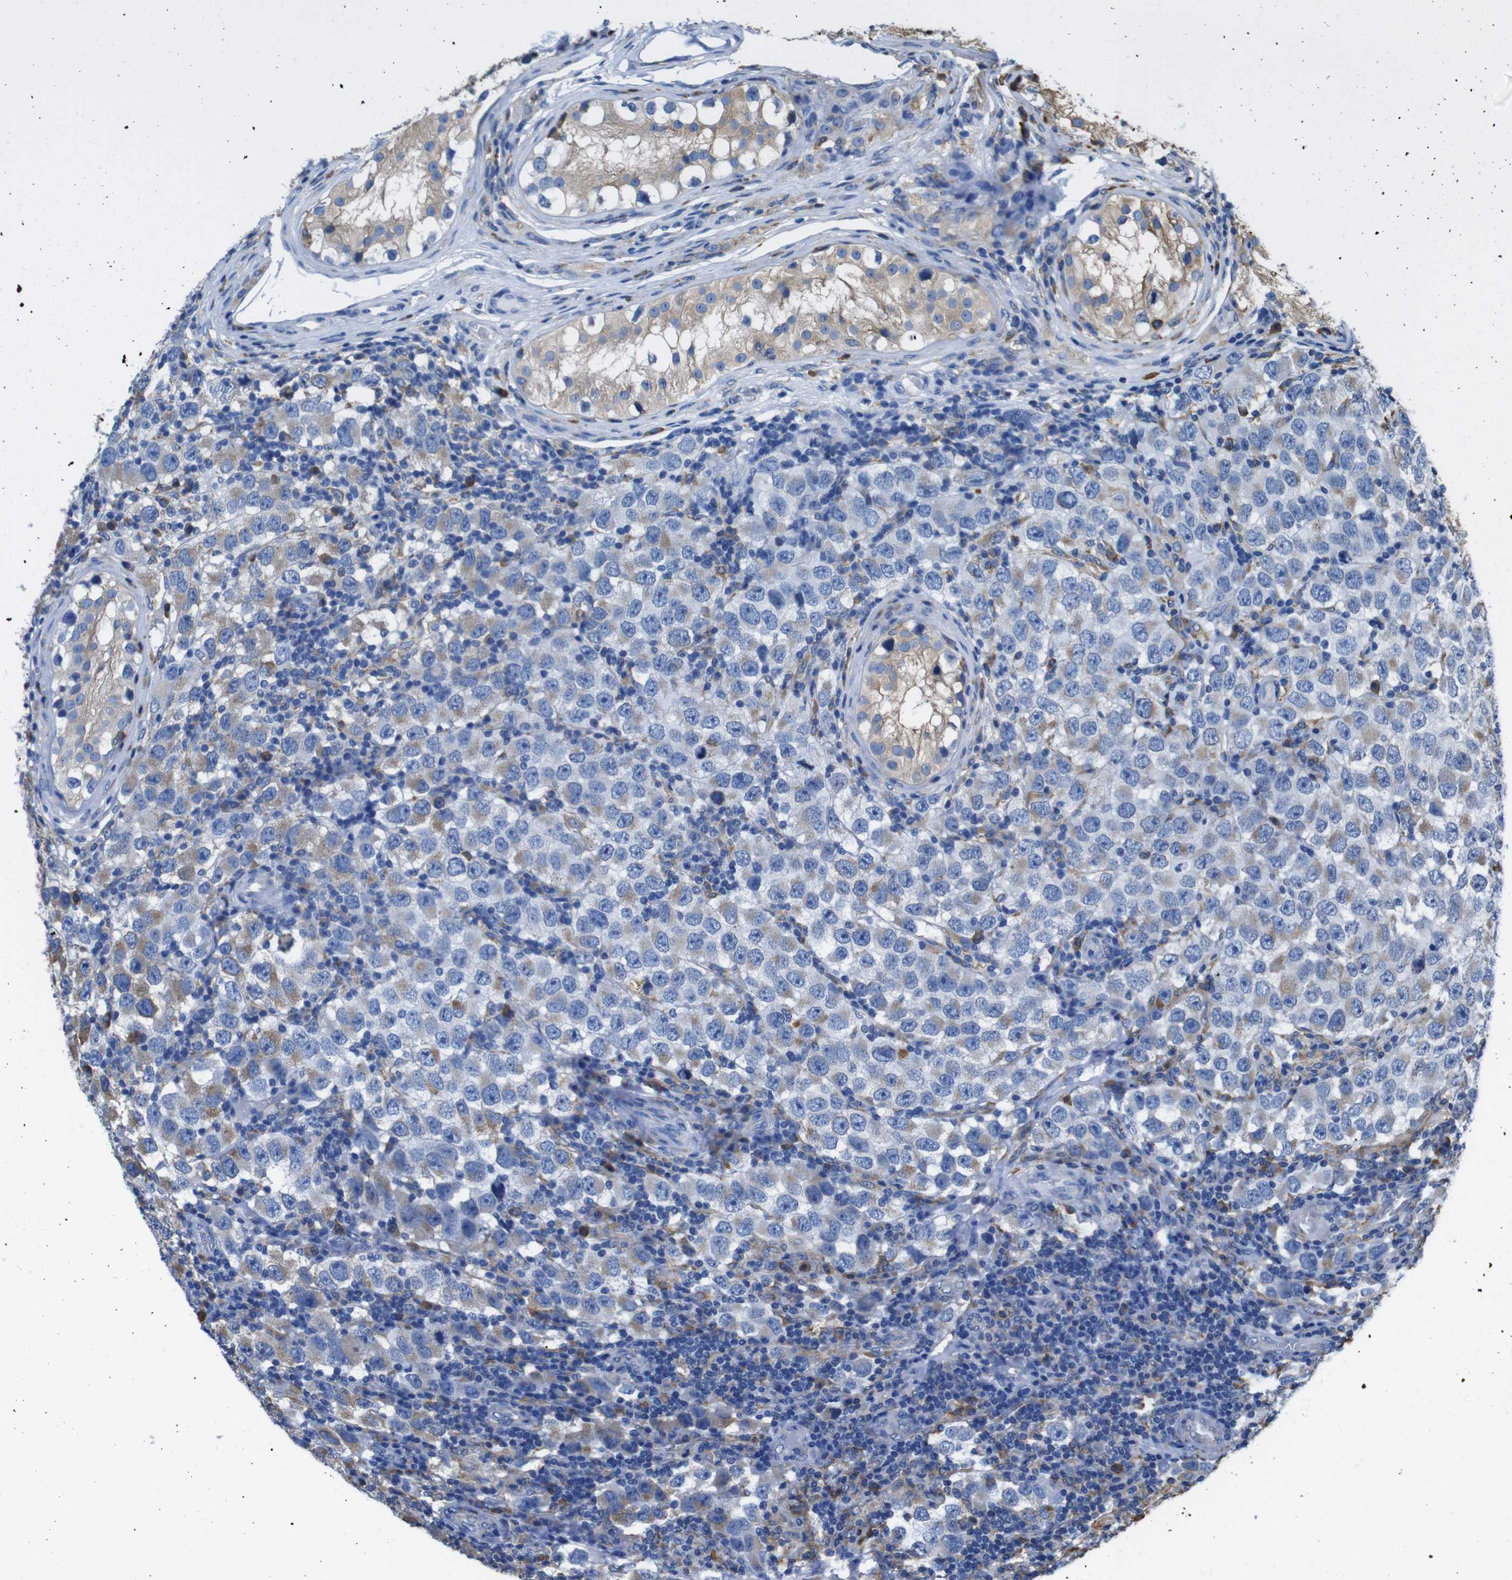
{"staining": {"intensity": "moderate", "quantity": "<25%", "location": "cytoplasmic/membranous"}, "tissue": "testis cancer", "cell_type": "Tumor cells", "image_type": "cancer", "snomed": [{"axis": "morphology", "description": "Carcinoma, Embryonal, NOS"}, {"axis": "topography", "description": "Testis"}], "caption": "Immunohistochemistry (IHC) of human testis embryonal carcinoma displays low levels of moderate cytoplasmic/membranous staining in approximately <25% of tumor cells.", "gene": "PPIB", "patient": {"sex": "male", "age": 21}}